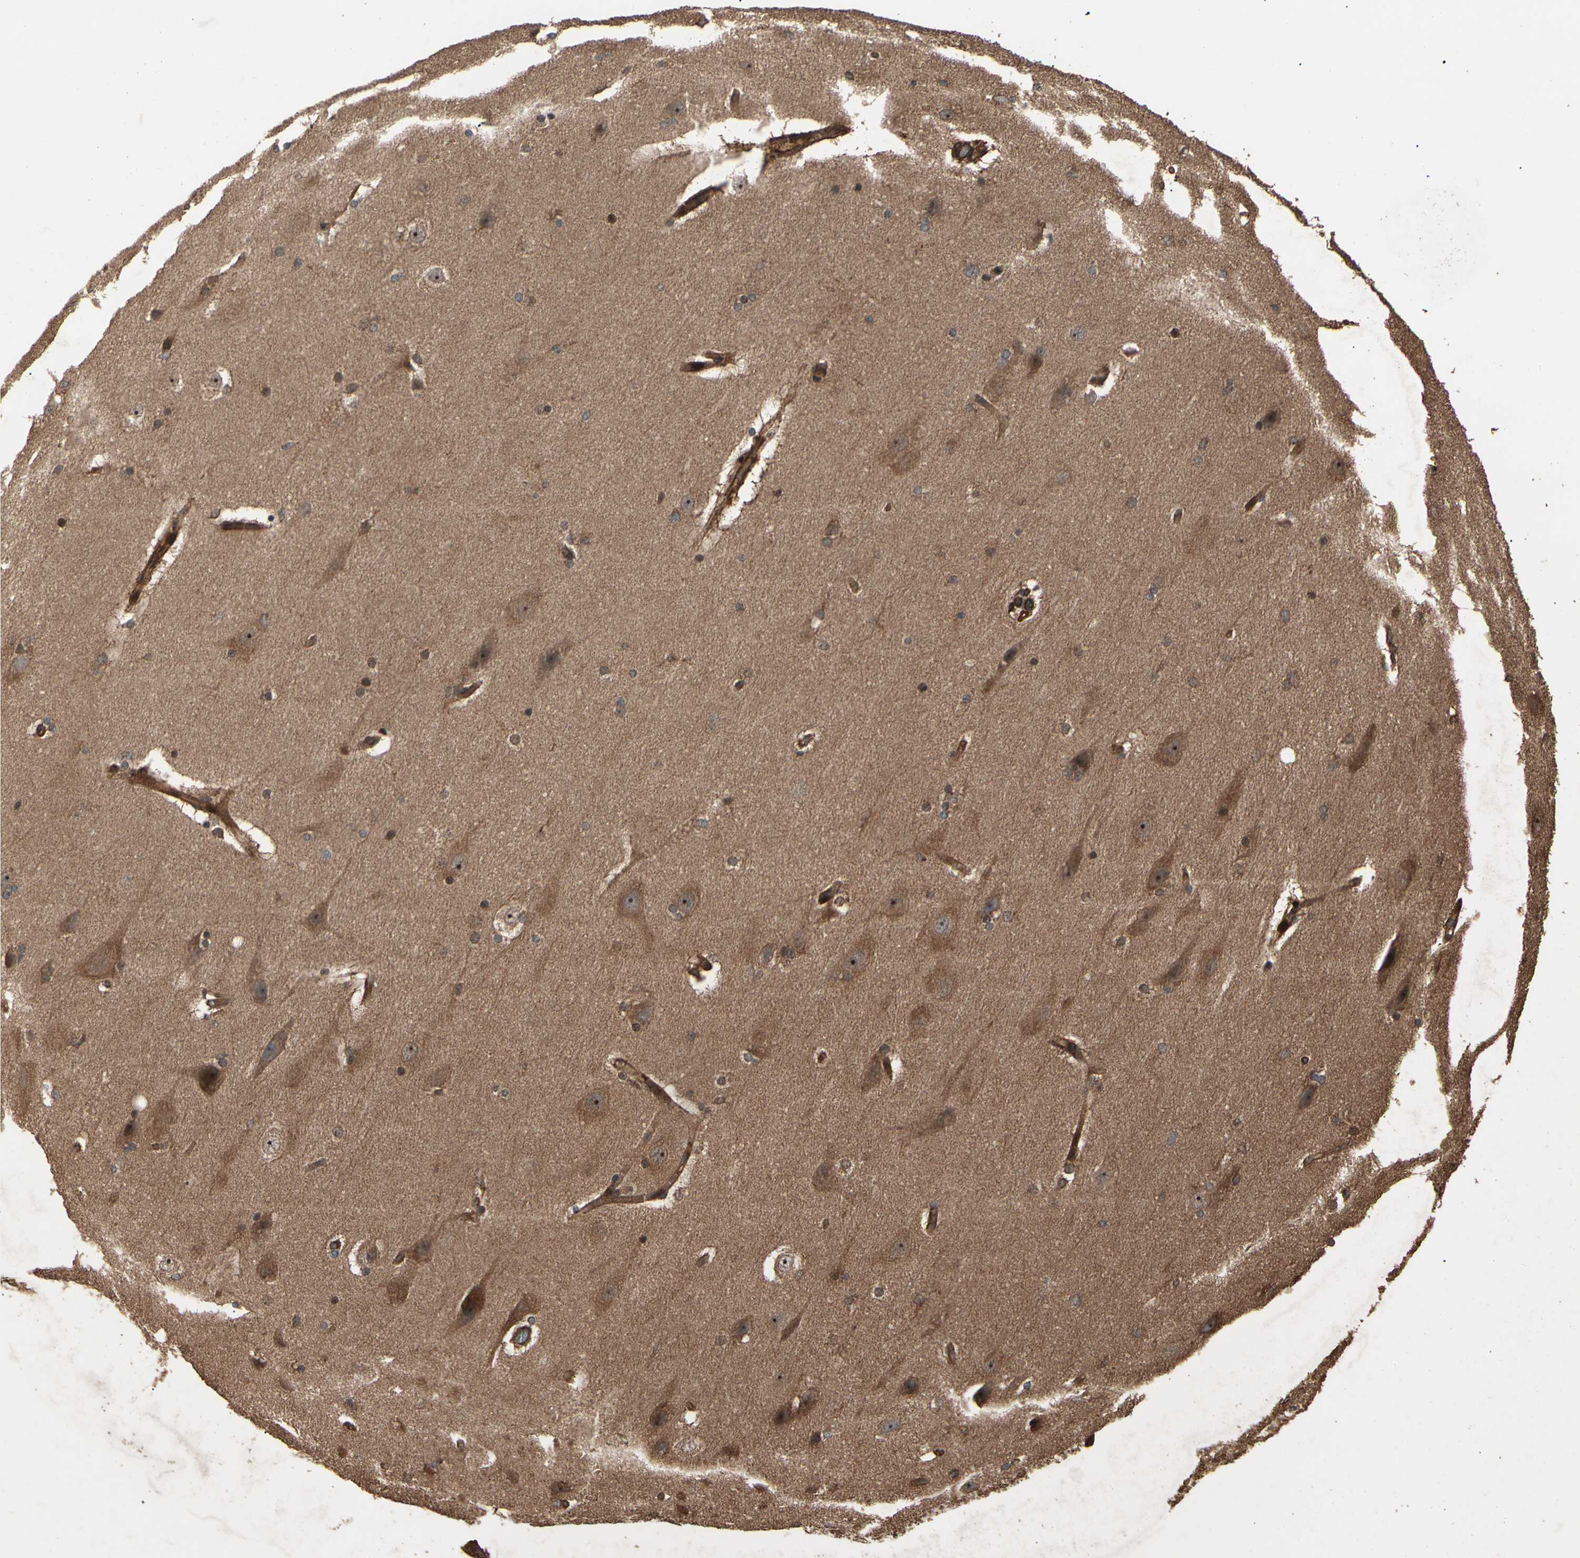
{"staining": {"intensity": "strong", "quantity": ">75%", "location": "cytoplasmic/membranous"}, "tissue": "cerebral cortex", "cell_type": "Endothelial cells", "image_type": "normal", "snomed": [{"axis": "morphology", "description": "Normal tissue, NOS"}, {"axis": "topography", "description": "Cerebral cortex"}, {"axis": "topography", "description": "Hippocampus"}], "caption": "The photomicrograph displays a brown stain indicating the presence of a protein in the cytoplasmic/membranous of endothelial cells in cerebral cortex. The protein of interest is shown in brown color, while the nuclei are stained blue.", "gene": "AGBL2", "patient": {"sex": "female", "age": 19}}